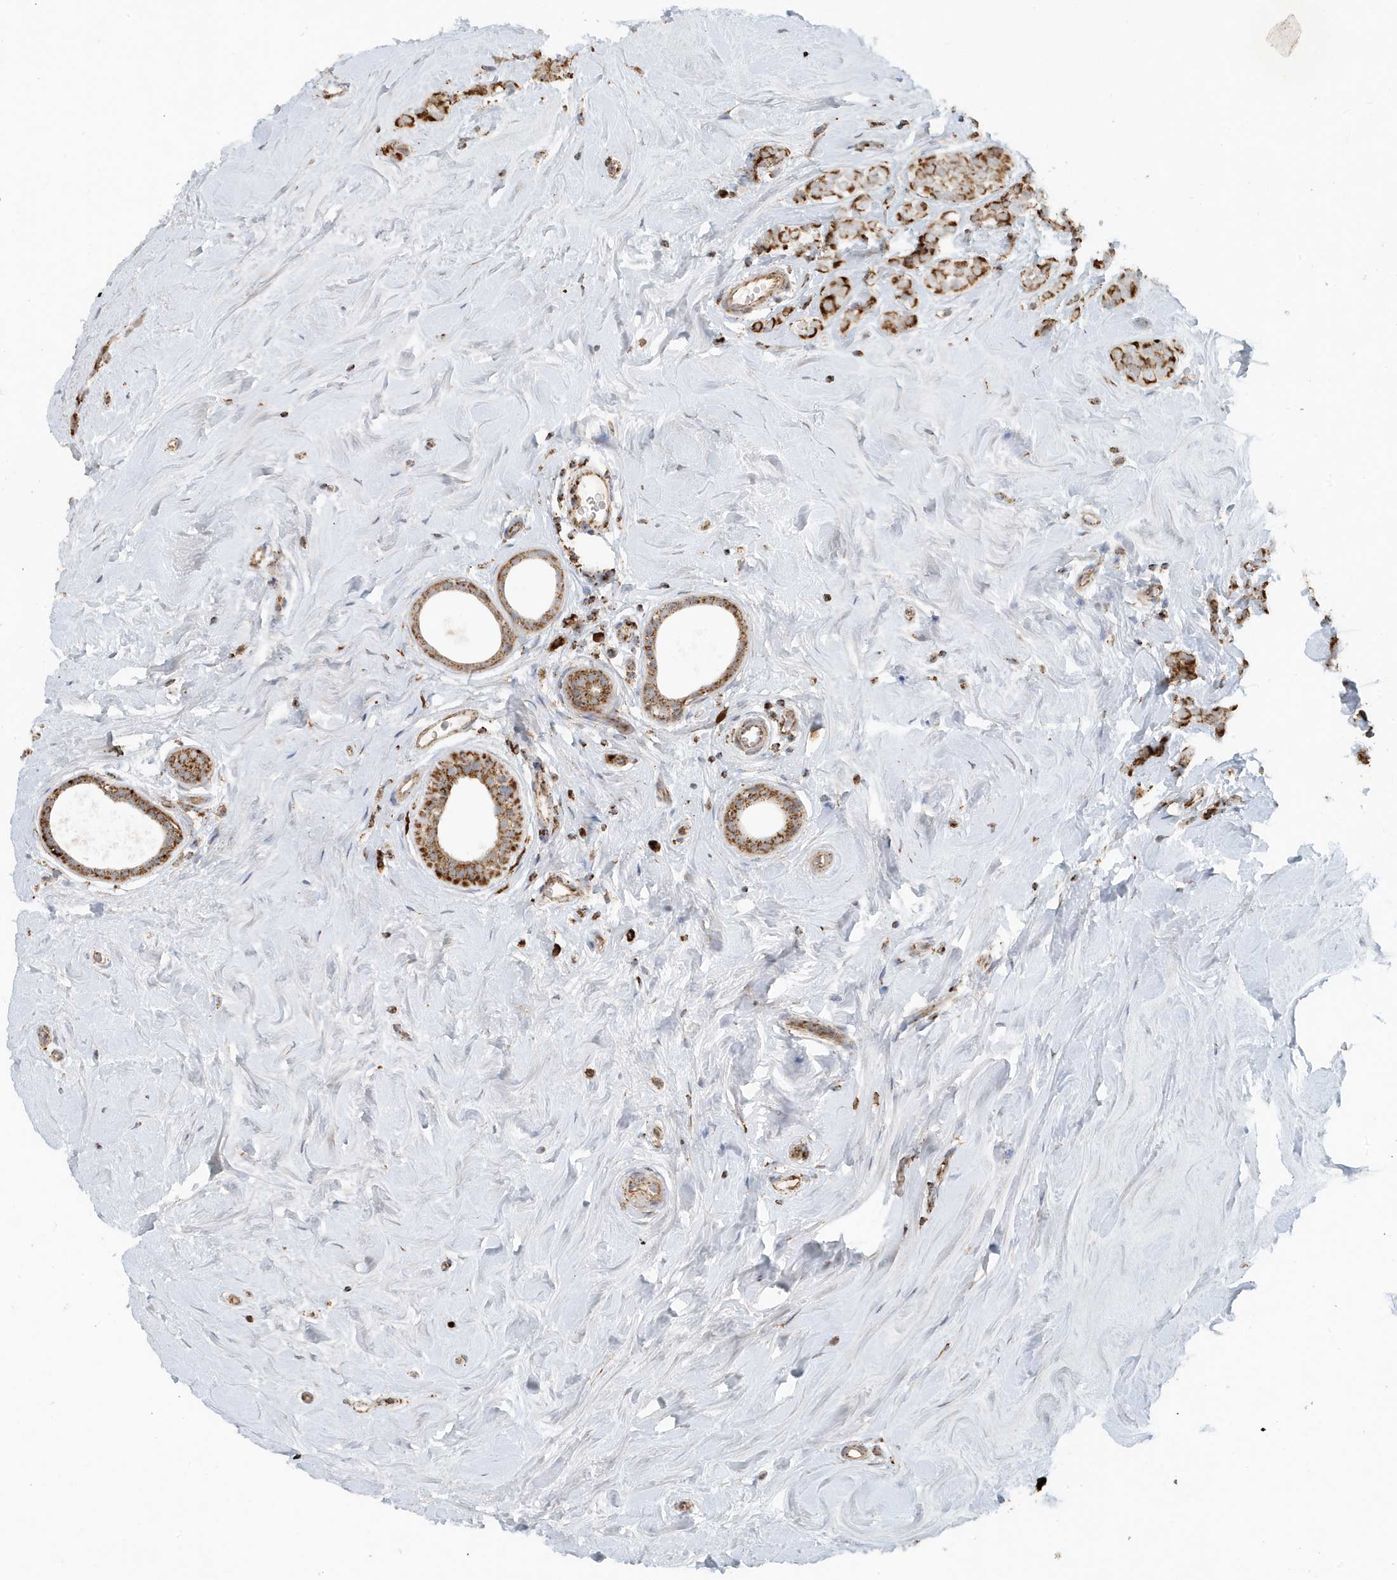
{"staining": {"intensity": "strong", "quantity": ">75%", "location": "cytoplasmic/membranous"}, "tissue": "breast cancer", "cell_type": "Tumor cells", "image_type": "cancer", "snomed": [{"axis": "morphology", "description": "Lobular carcinoma"}, {"axis": "topography", "description": "Breast"}], "caption": "A high-resolution micrograph shows immunohistochemistry (IHC) staining of breast cancer (lobular carcinoma), which shows strong cytoplasmic/membranous positivity in approximately >75% of tumor cells. (DAB (3,3'-diaminobenzidine) IHC with brightfield microscopy, high magnification).", "gene": "MAN1A1", "patient": {"sex": "female", "age": 47}}